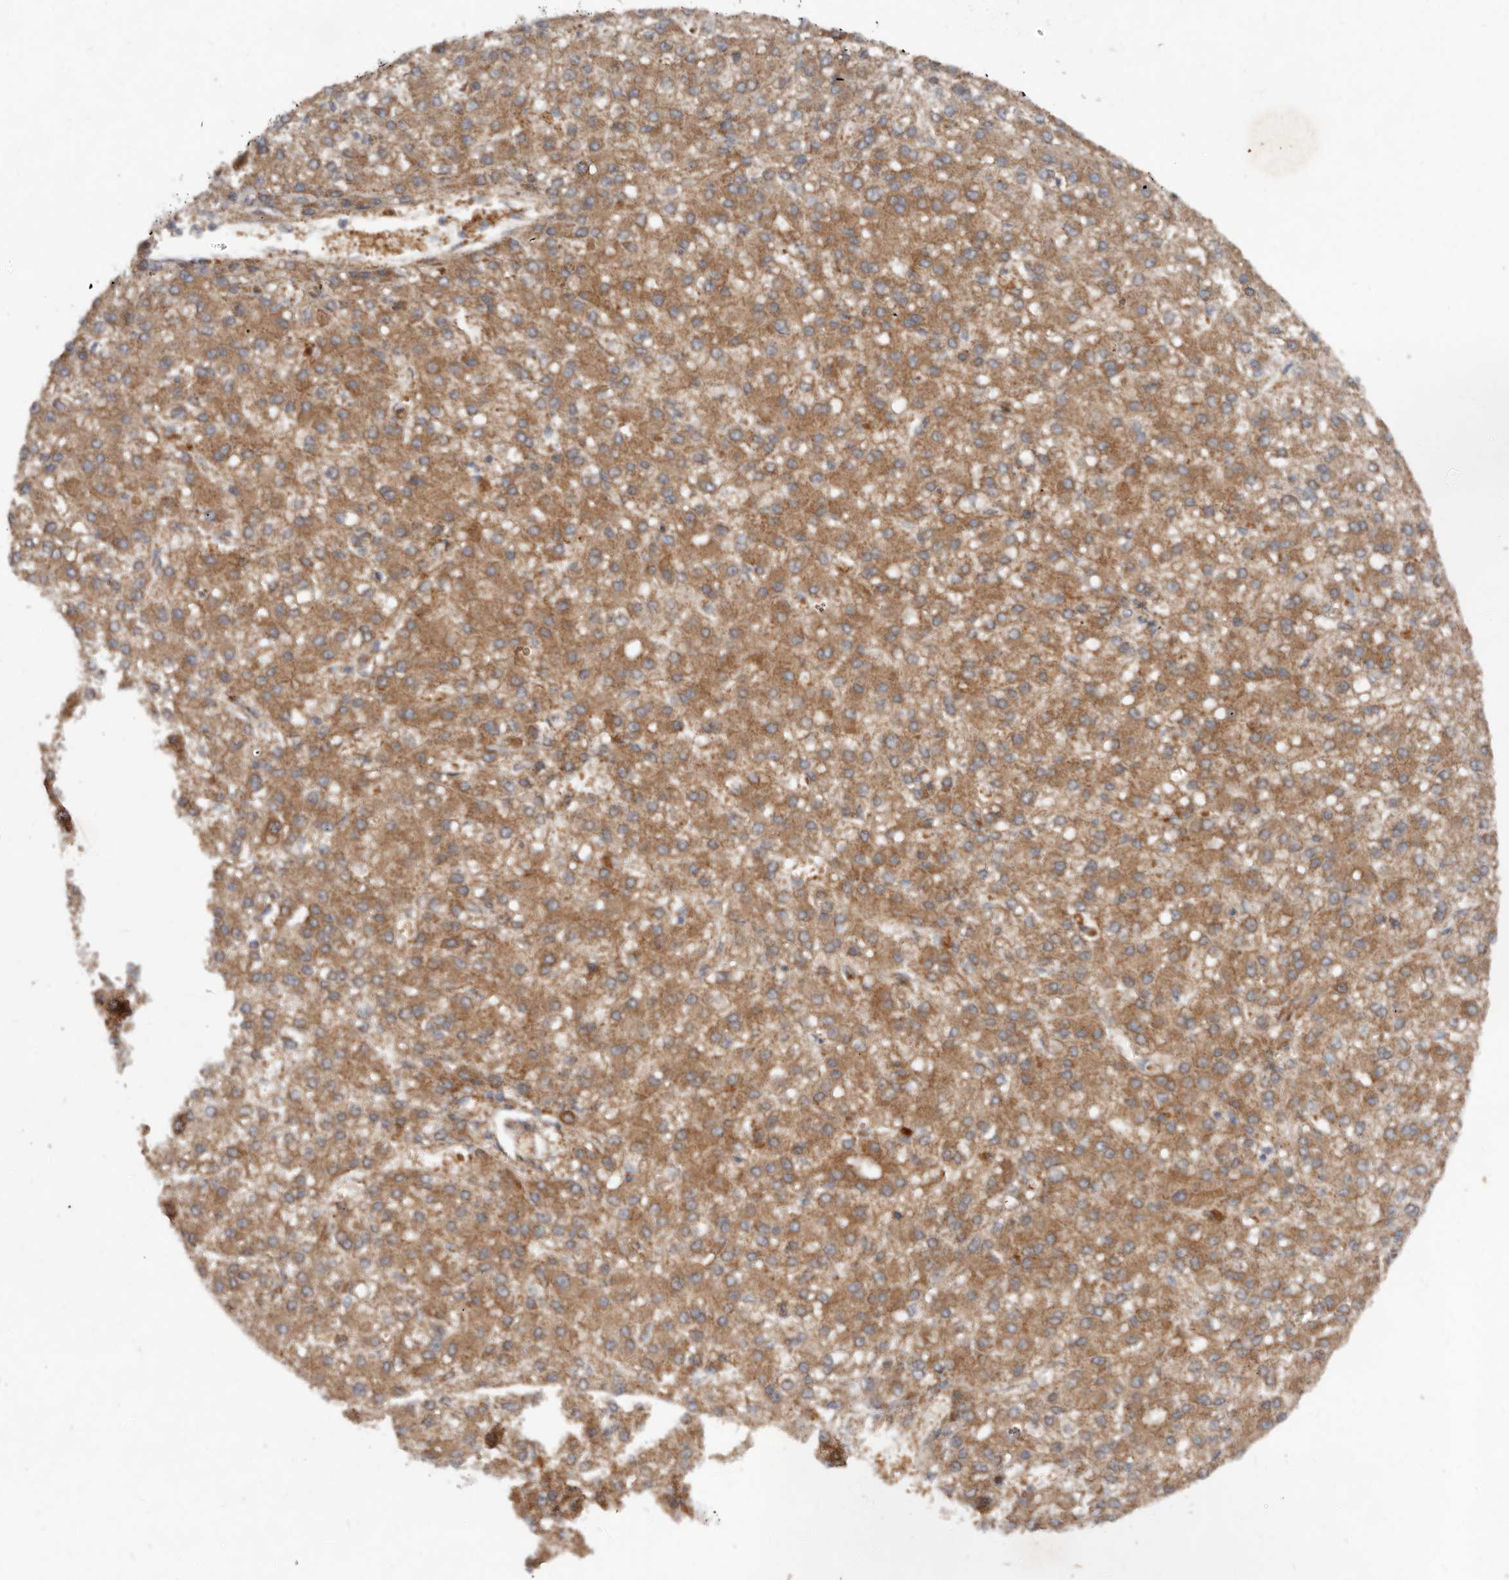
{"staining": {"intensity": "moderate", "quantity": ">75%", "location": "cytoplasmic/membranous"}, "tissue": "liver cancer", "cell_type": "Tumor cells", "image_type": "cancer", "snomed": [{"axis": "morphology", "description": "Carcinoma, Hepatocellular, NOS"}, {"axis": "topography", "description": "Liver"}], "caption": "A histopathology image of human liver hepatocellular carcinoma stained for a protein exhibits moderate cytoplasmic/membranous brown staining in tumor cells. (DAB IHC with brightfield microscopy, high magnification).", "gene": "GOT1L1", "patient": {"sex": "male", "age": 67}}